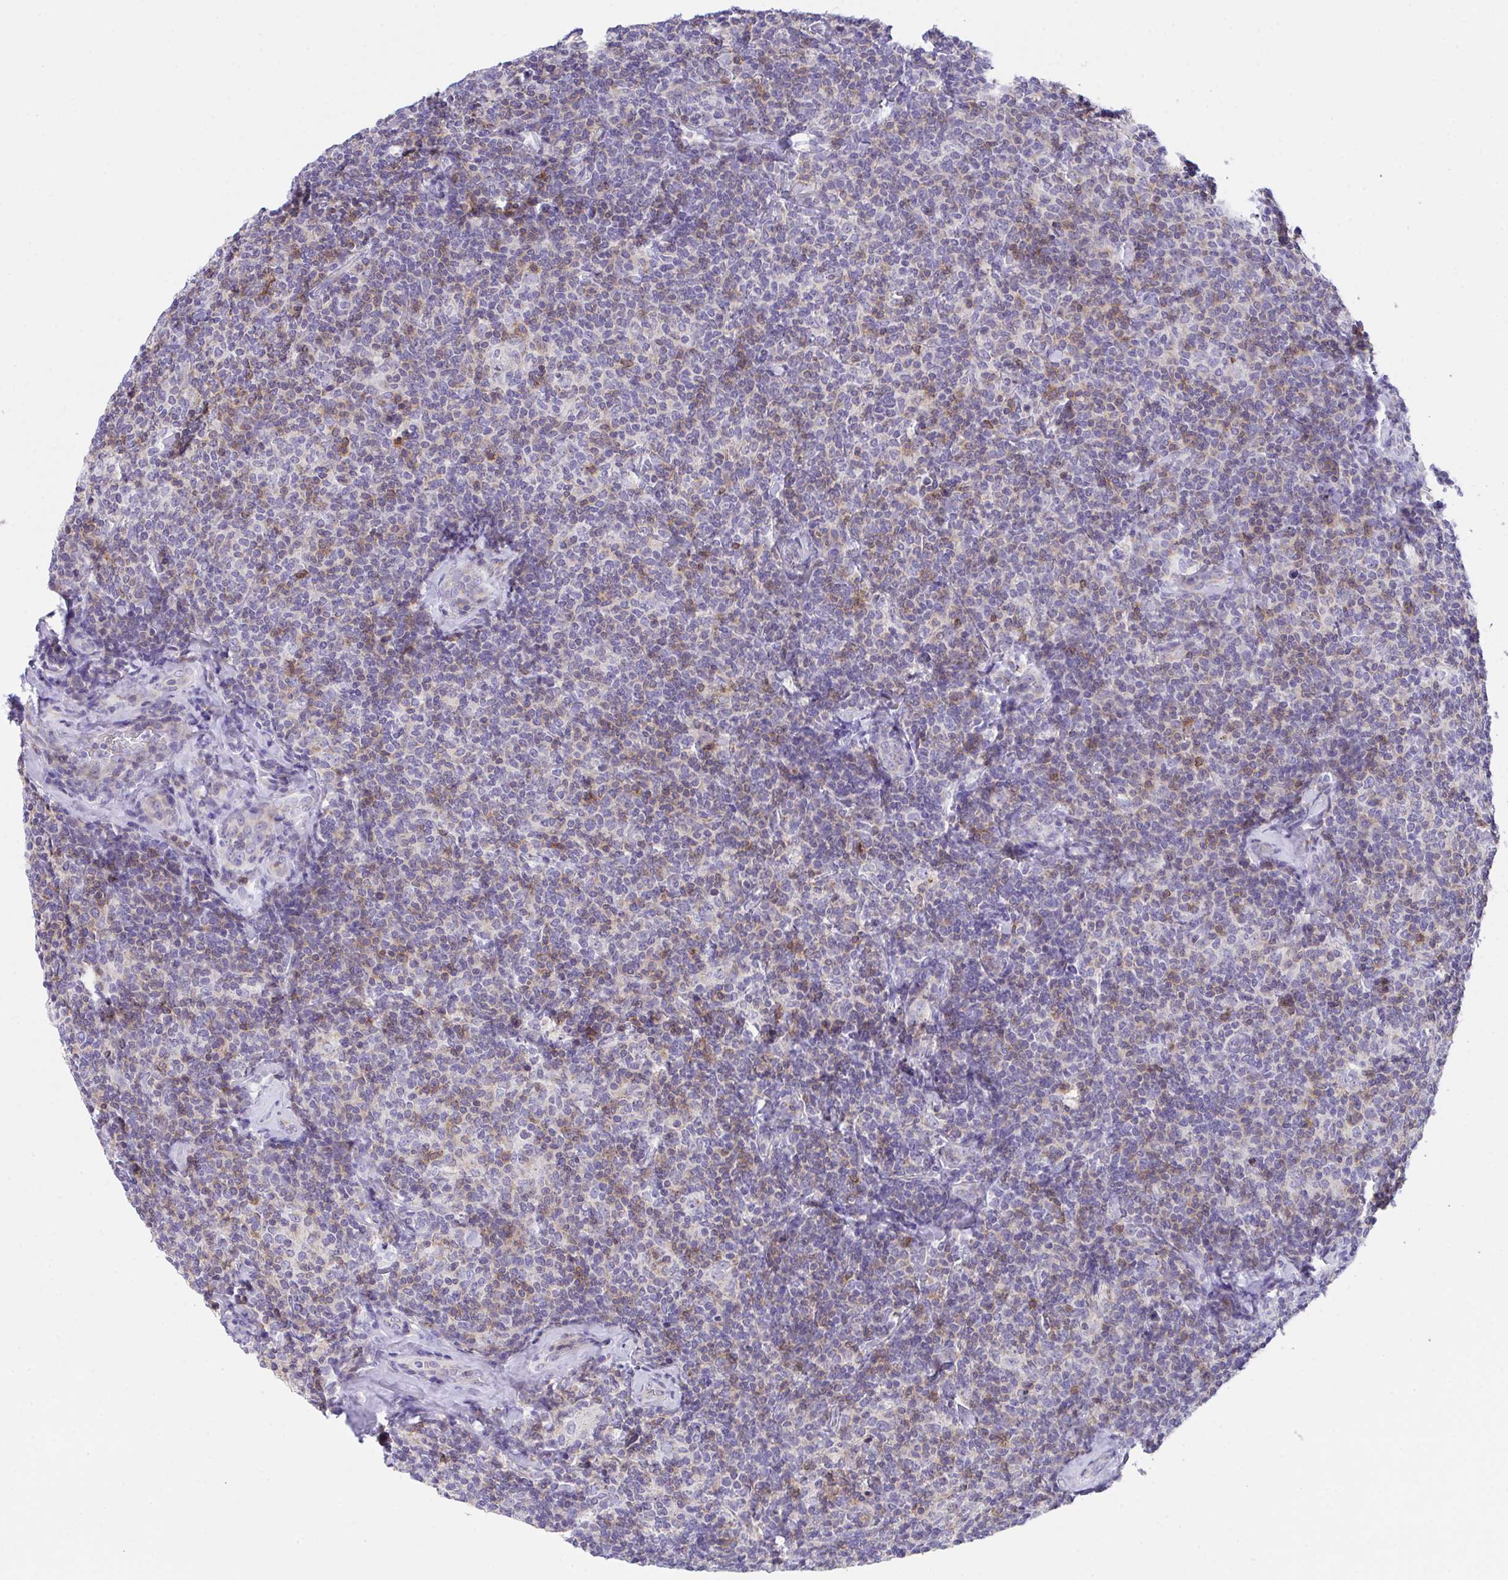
{"staining": {"intensity": "moderate", "quantity": "25%-75%", "location": "cytoplasmic/membranous"}, "tissue": "lymphoma", "cell_type": "Tumor cells", "image_type": "cancer", "snomed": [{"axis": "morphology", "description": "Malignant lymphoma, non-Hodgkin's type, Low grade"}, {"axis": "topography", "description": "Lymph node"}], "caption": "The histopathology image displays staining of malignant lymphoma, non-Hodgkin's type (low-grade), revealing moderate cytoplasmic/membranous protein expression (brown color) within tumor cells.", "gene": "MIA3", "patient": {"sex": "female", "age": 56}}